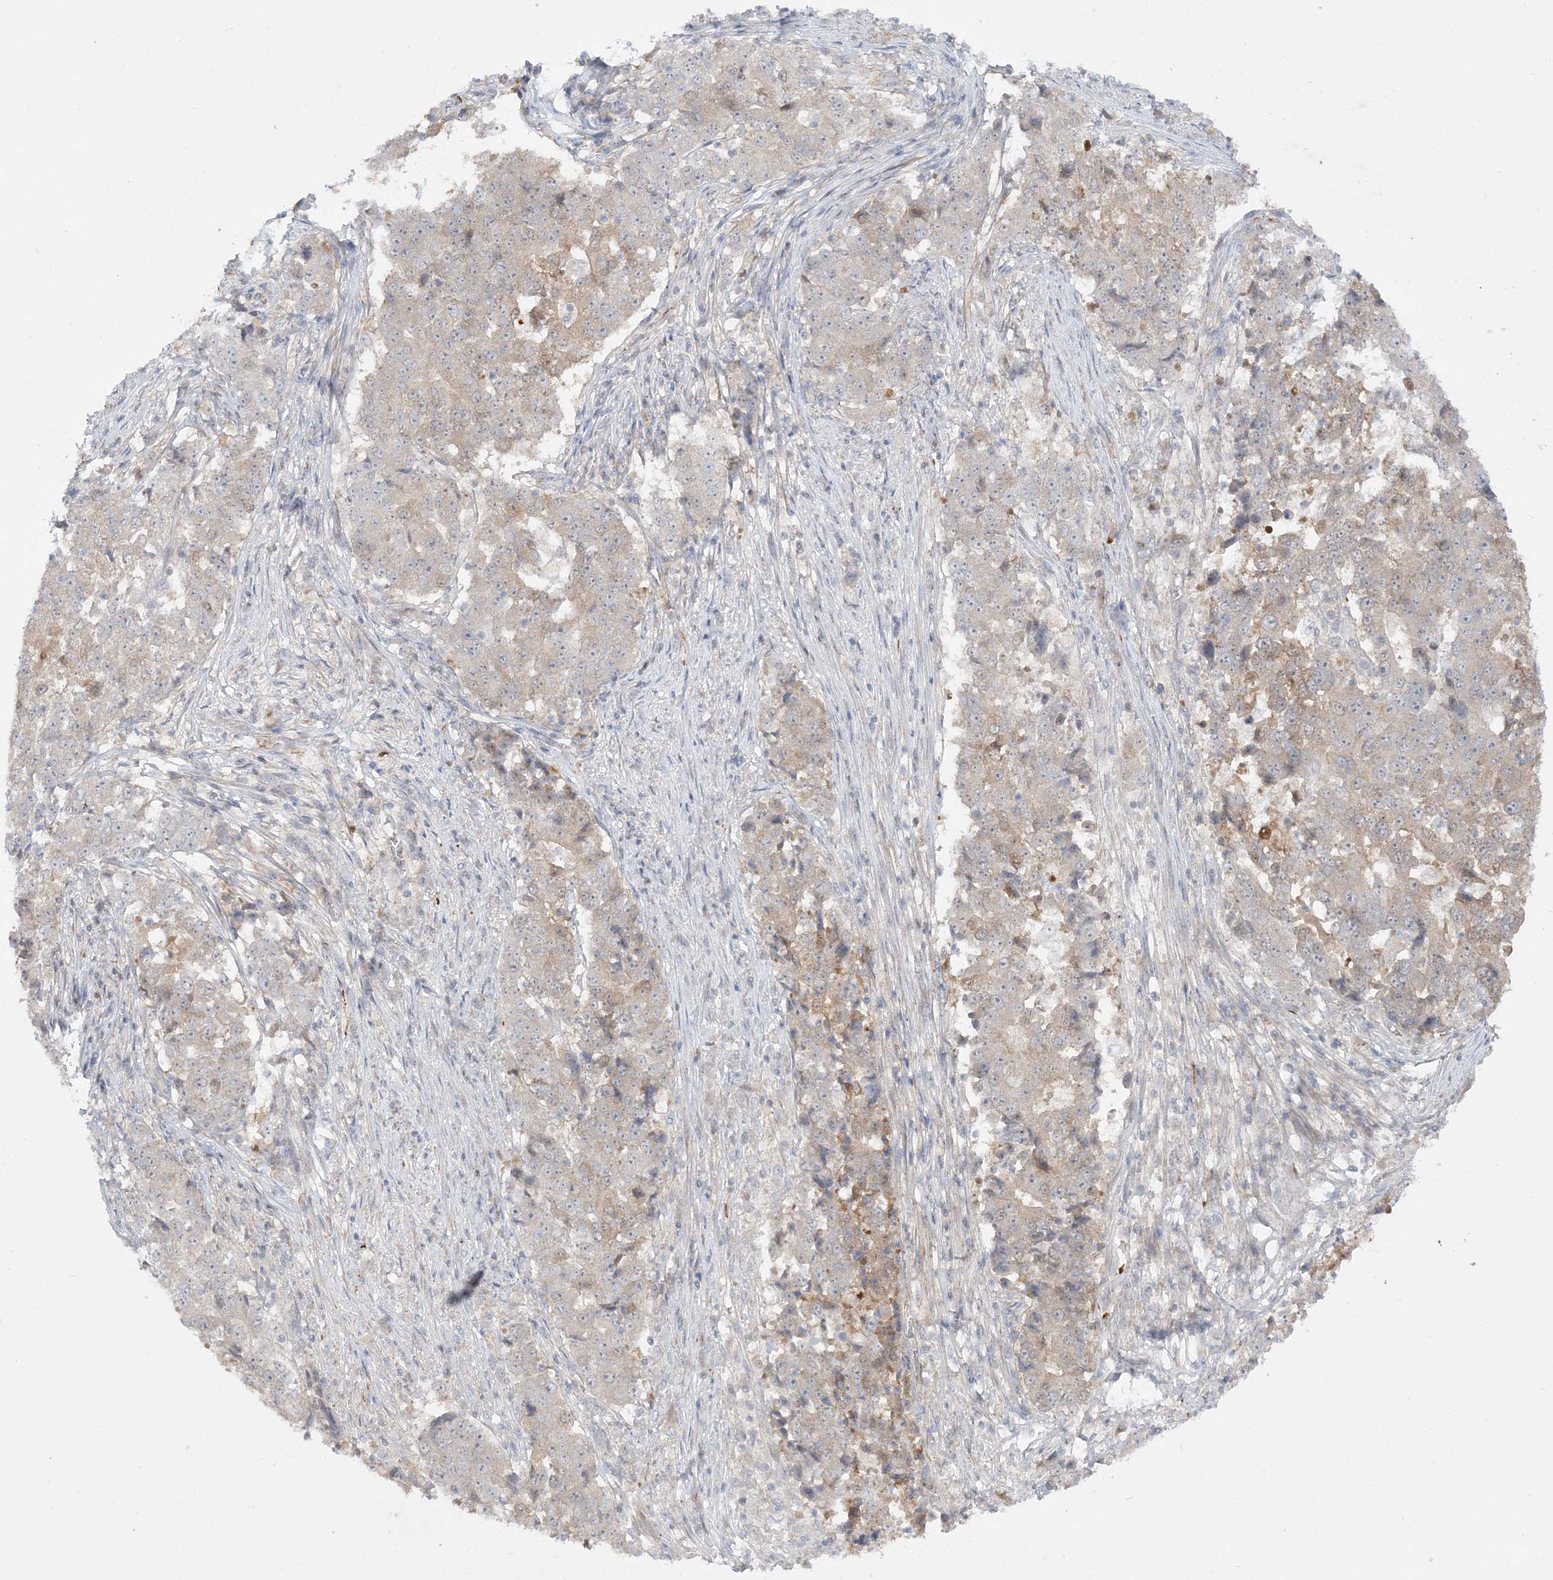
{"staining": {"intensity": "weak", "quantity": "25%-75%", "location": "cytoplasmic/membranous"}, "tissue": "stomach cancer", "cell_type": "Tumor cells", "image_type": "cancer", "snomed": [{"axis": "morphology", "description": "Adenocarcinoma, NOS"}, {"axis": "topography", "description": "Stomach"}], "caption": "Stomach adenocarcinoma stained with DAB immunohistochemistry (IHC) exhibits low levels of weak cytoplasmic/membranous expression in about 25%-75% of tumor cells.", "gene": "INPP1", "patient": {"sex": "male", "age": 59}}